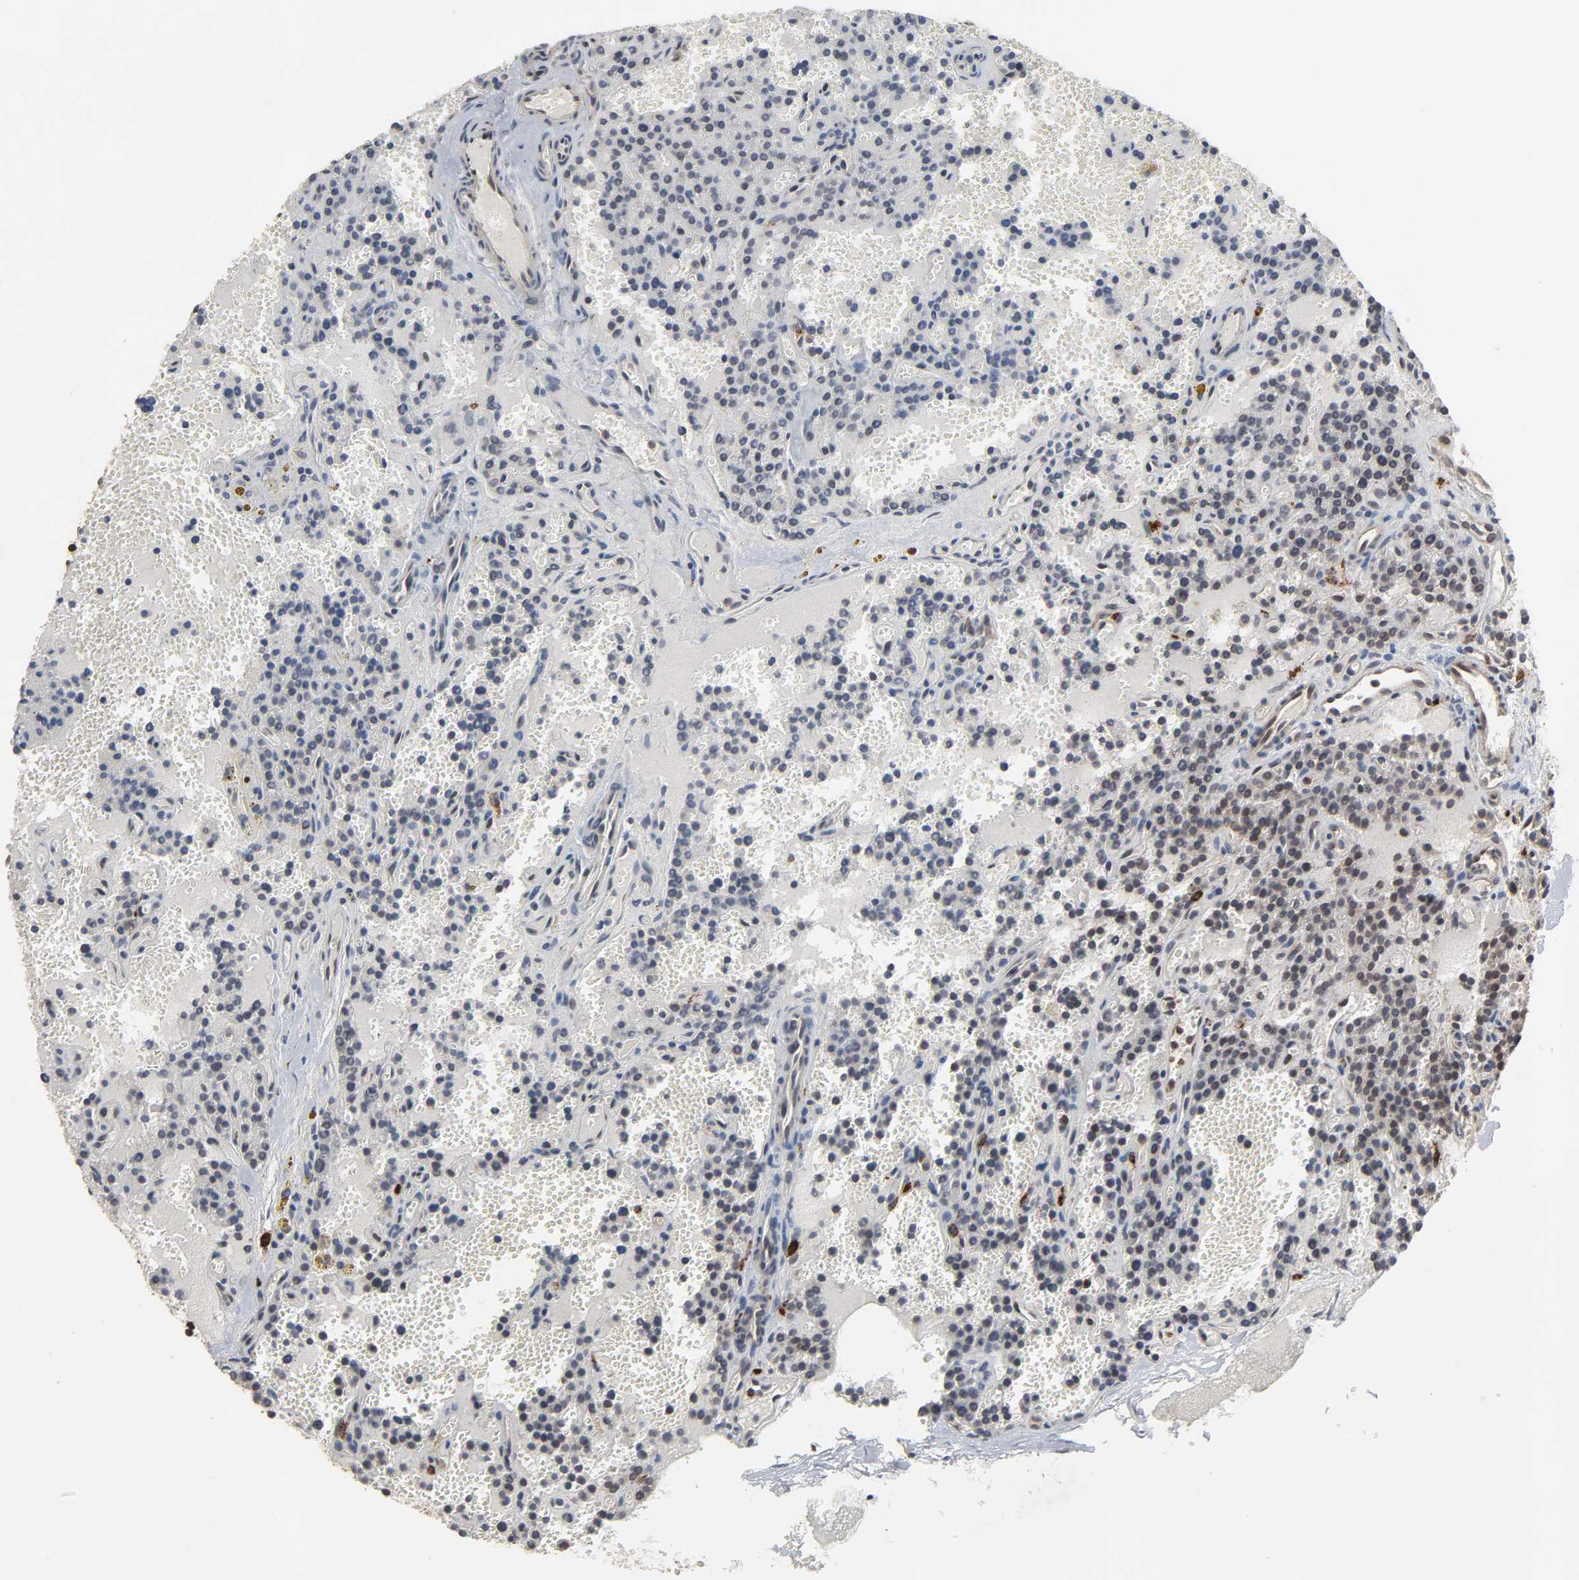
{"staining": {"intensity": "moderate", "quantity": "25%-75%", "location": "cytoplasmic/membranous,nuclear"}, "tissue": "parathyroid gland", "cell_type": "Glandular cells", "image_type": "normal", "snomed": [{"axis": "morphology", "description": "Normal tissue, NOS"}, {"axis": "topography", "description": "Parathyroid gland"}], "caption": "The micrograph exhibits immunohistochemical staining of unremarkable parathyroid gland. There is moderate cytoplasmic/membranous,nuclear staining is present in about 25%-75% of glandular cells.", "gene": "CCDC175", "patient": {"sex": "male", "age": 25}}